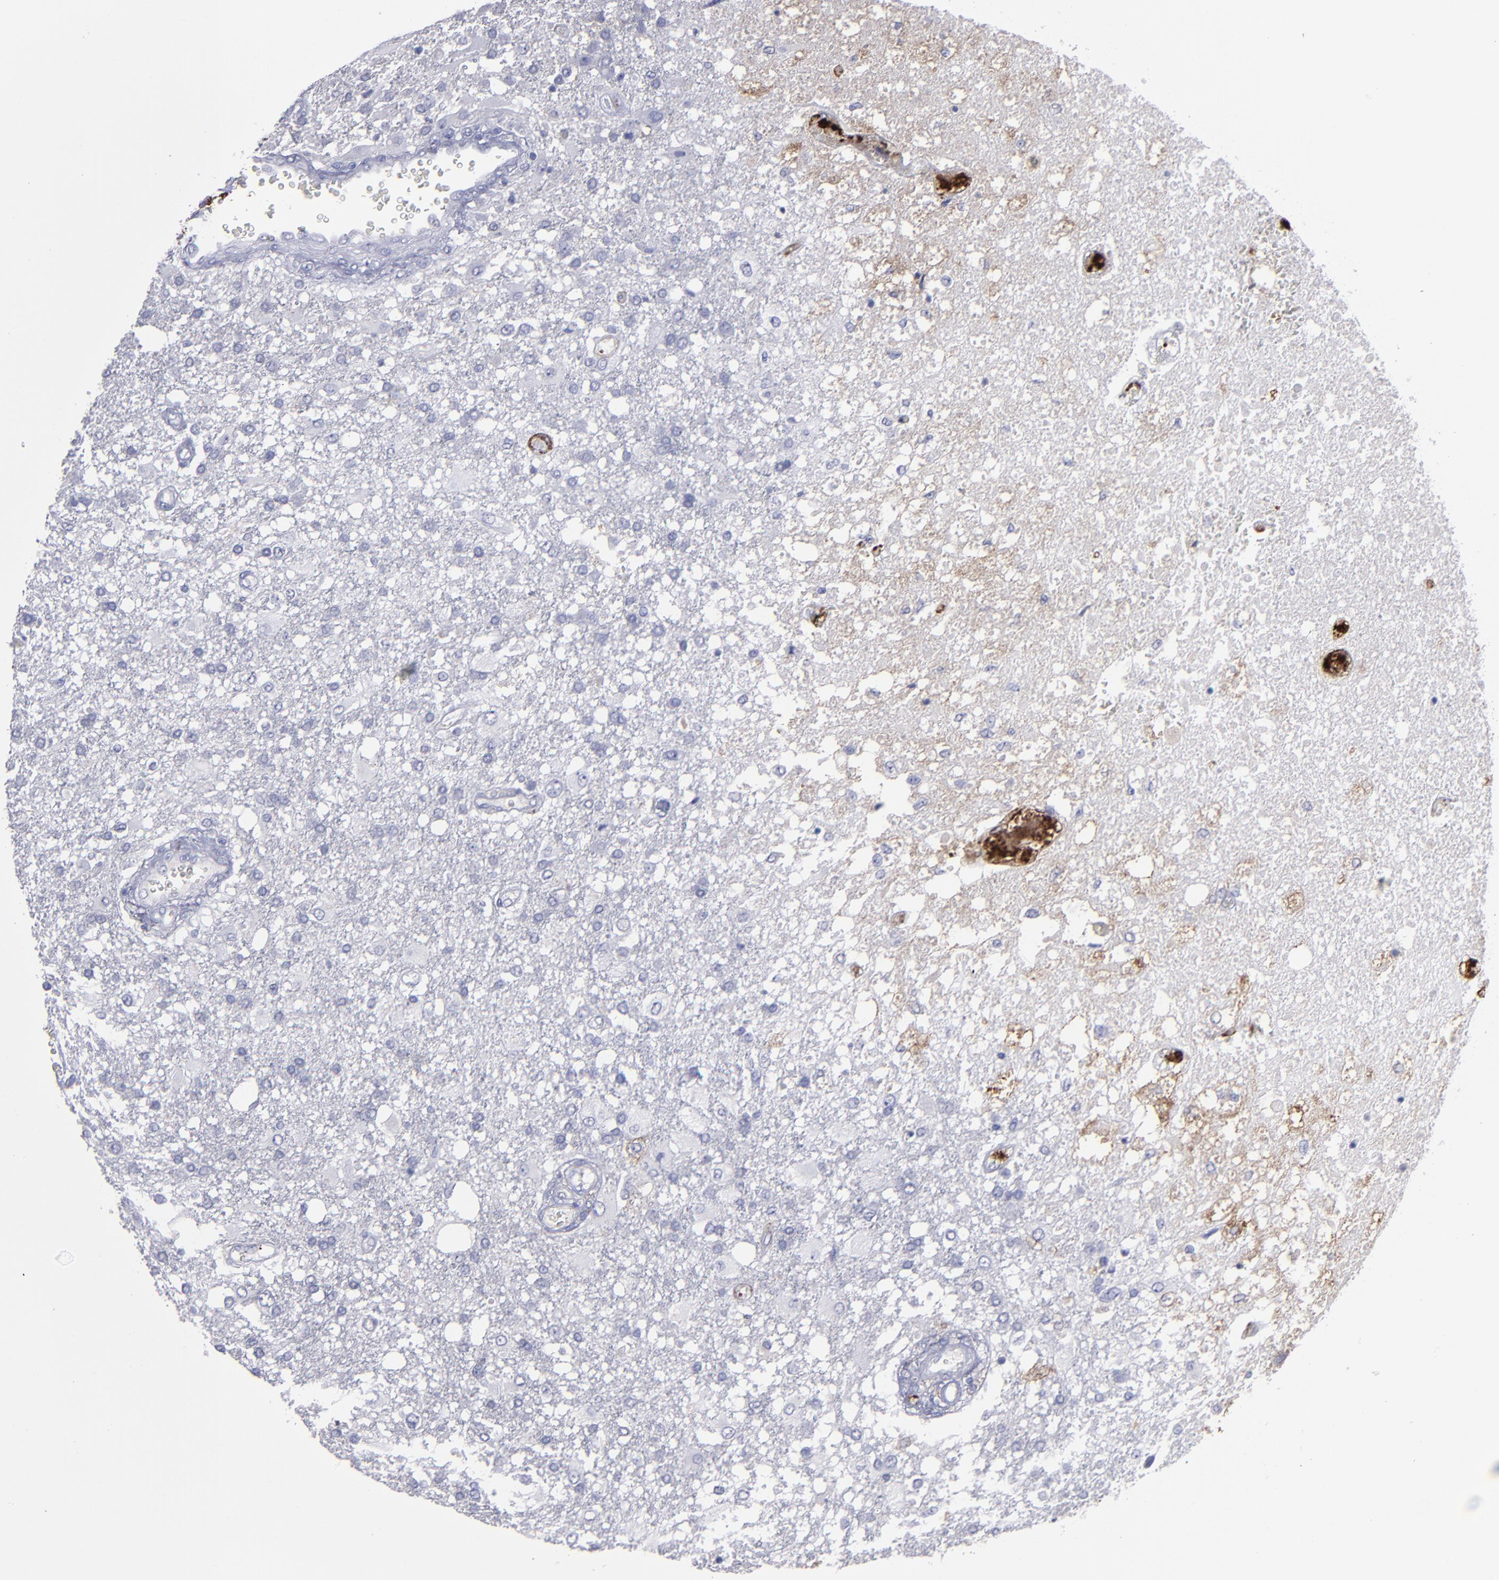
{"staining": {"intensity": "negative", "quantity": "none", "location": "none"}, "tissue": "glioma", "cell_type": "Tumor cells", "image_type": "cancer", "snomed": [{"axis": "morphology", "description": "Glioma, malignant, High grade"}, {"axis": "topography", "description": "Cerebral cortex"}], "caption": "Immunohistochemistry (IHC) photomicrograph of malignant high-grade glioma stained for a protein (brown), which displays no positivity in tumor cells. Nuclei are stained in blue.", "gene": "CD36", "patient": {"sex": "male", "age": 79}}